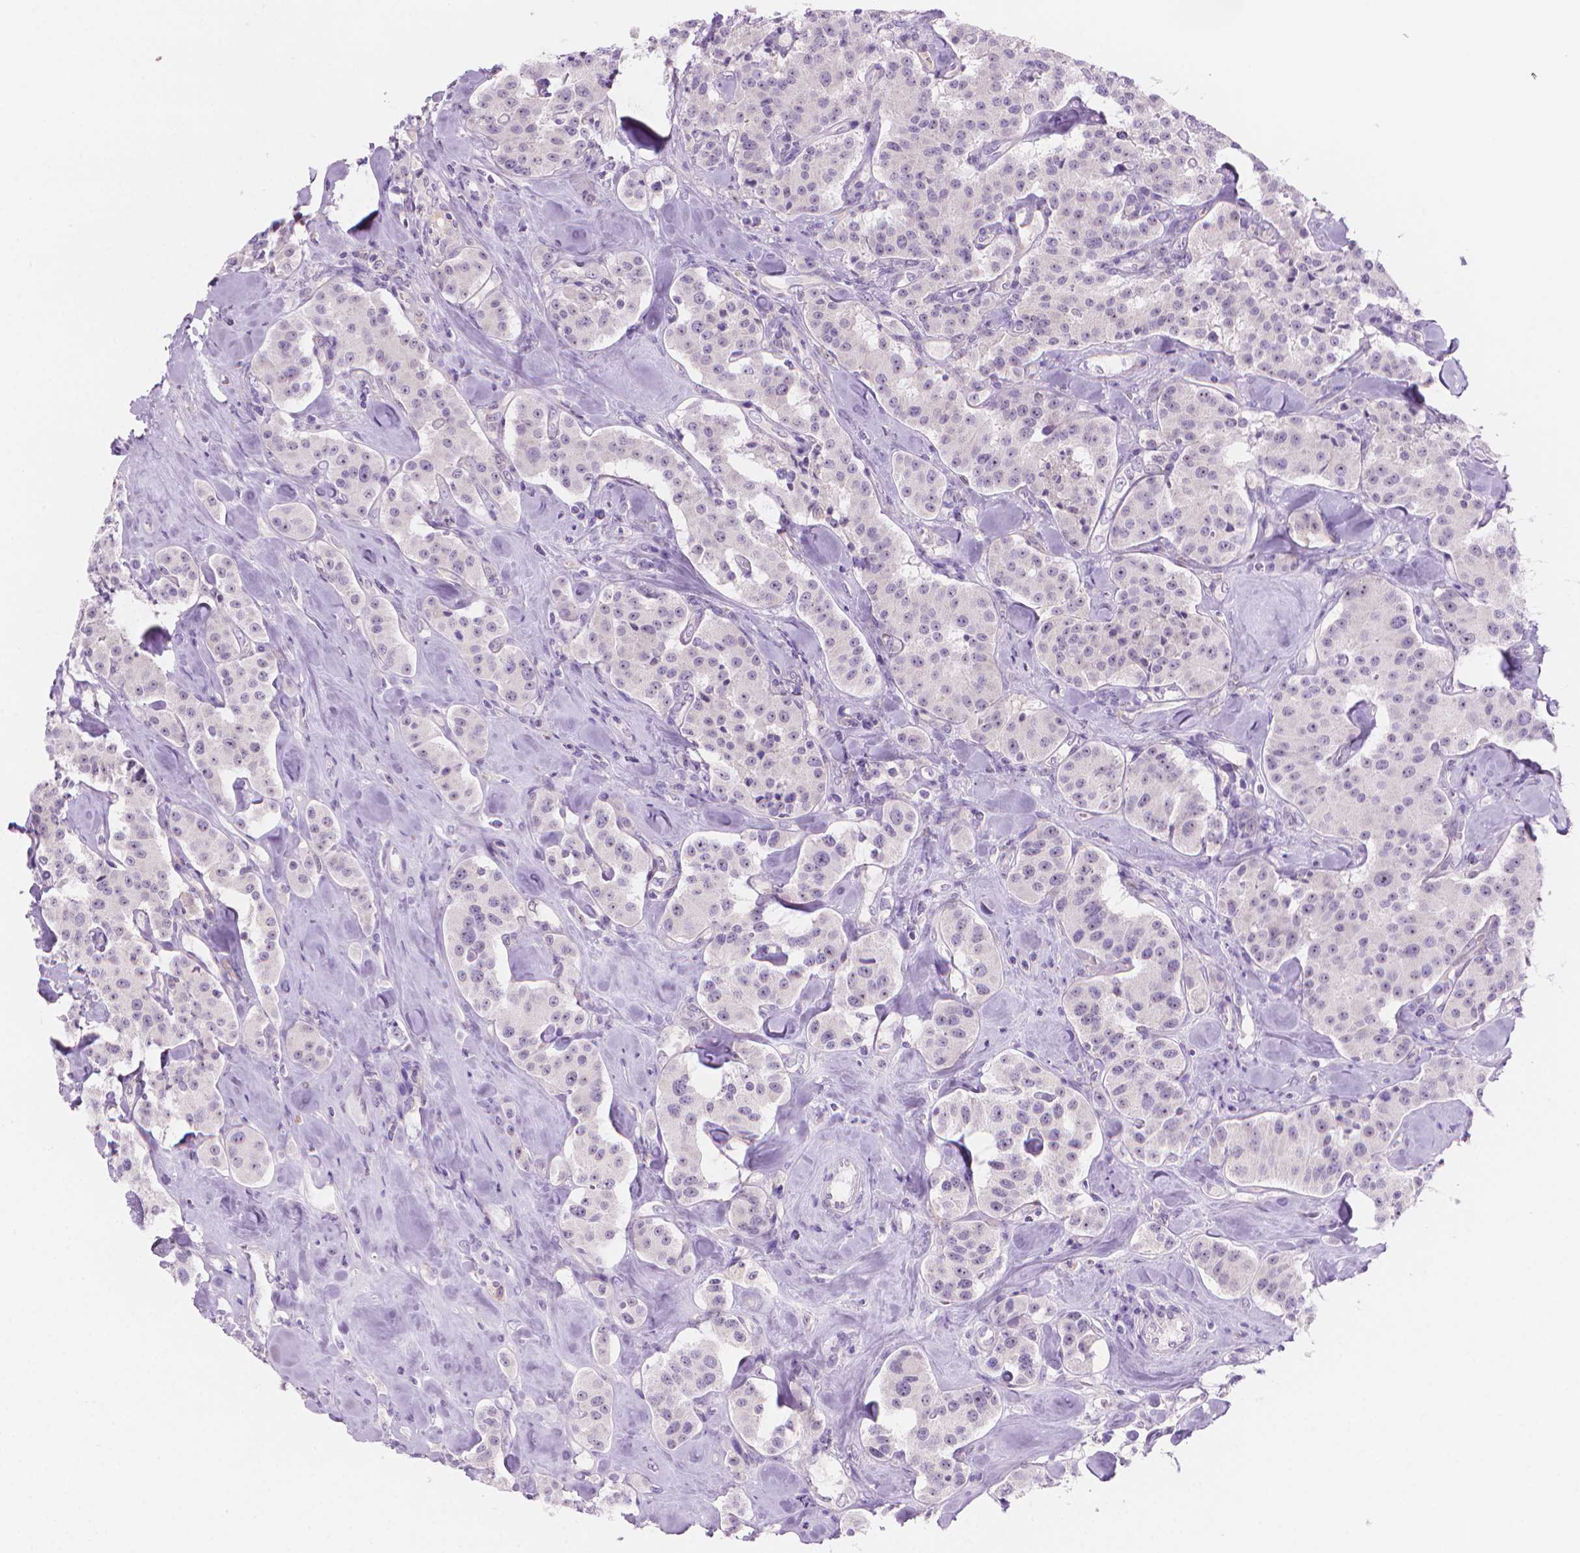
{"staining": {"intensity": "negative", "quantity": "none", "location": "none"}, "tissue": "carcinoid", "cell_type": "Tumor cells", "image_type": "cancer", "snomed": [{"axis": "morphology", "description": "Carcinoid, malignant, NOS"}, {"axis": "topography", "description": "Pancreas"}], "caption": "This is an immunohistochemistry photomicrograph of human malignant carcinoid. There is no staining in tumor cells.", "gene": "ENSG00000187186", "patient": {"sex": "male", "age": 41}}